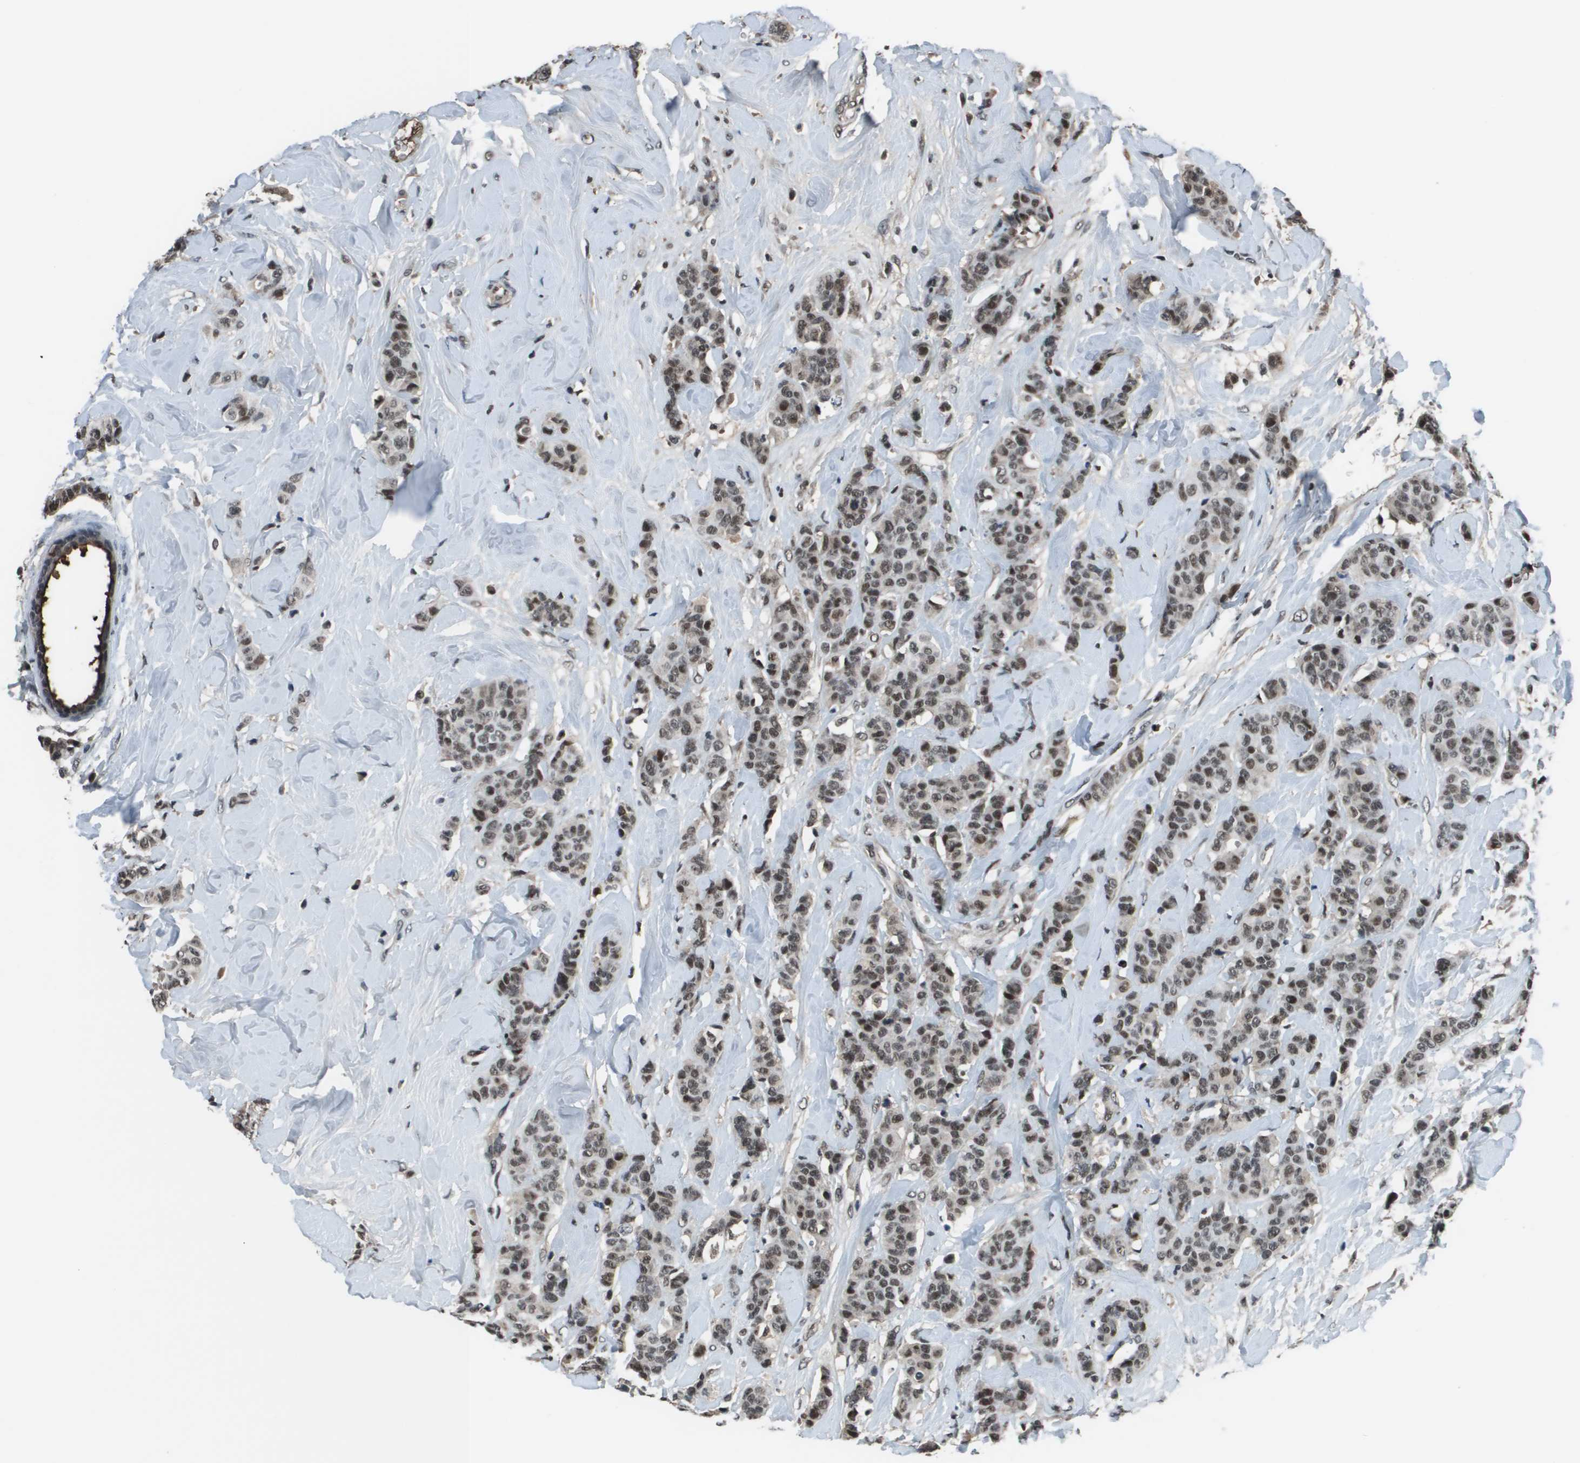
{"staining": {"intensity": "moderate", "quantity": ">75%", "location": "nuclear"}, "tissue": "breast cancer", "cell_type": "Tumor cells", "image_type": "cancer", "snomed": [{"axis": "morphology", "description": "Normal tissue, NOS"}, {"axis": "morphology", "description": "Duct carcinoma"}, {"axis": "topography", "description": "Breast"}], "caption": "This is an image of immunohistochemistry (IHC) staining of breast cancer, which shows moderate staining in the nuclear of tumor cells.", "gene": "THRAP3", "patient": {"sex": "female", "age": 40}}